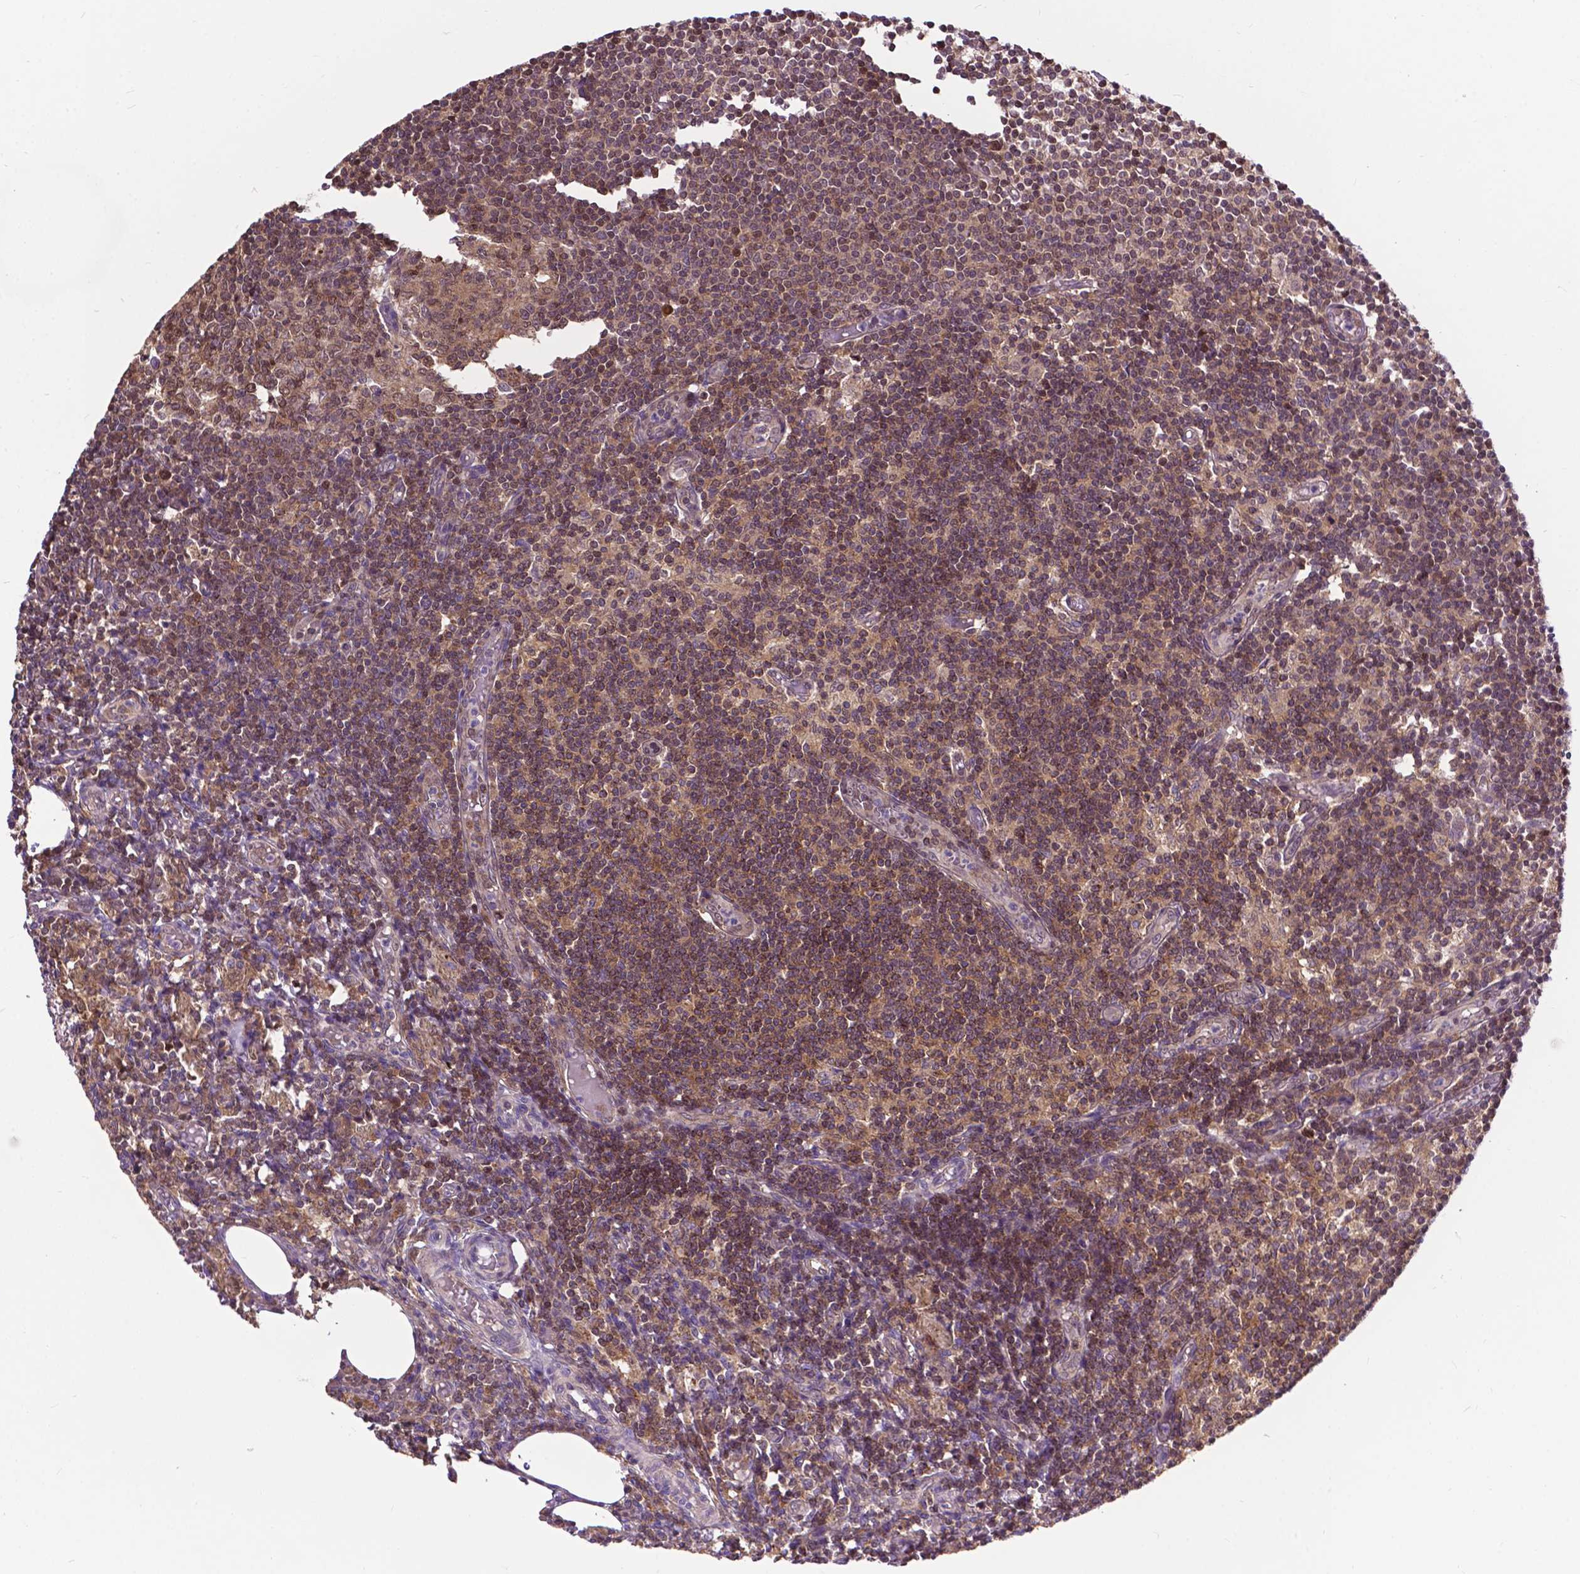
{"staining": {"intensity": "moderate", "quantity": ">75%", "location": "cytoplasmic/membranous"}, "tissue": "lymph node", "cell_type": "Germinal center cells", "image_type": "normal", "snomed": [{"axis": "morphology", "description": "Normal tissue, NOS"}, {"axis": "topography", "description": "Lymph node"}], "caption": "The histopathology image reveals immunohistochemical staining of benign lymph node. There is moderate cytoplasmic/membranous expression is present in about >75% of germinal center cells. (Brightfield microscopy of DAB IHC at high magnification).", "gene": "CHMP4A", "patient": {"sex": "female", "age": 69}}